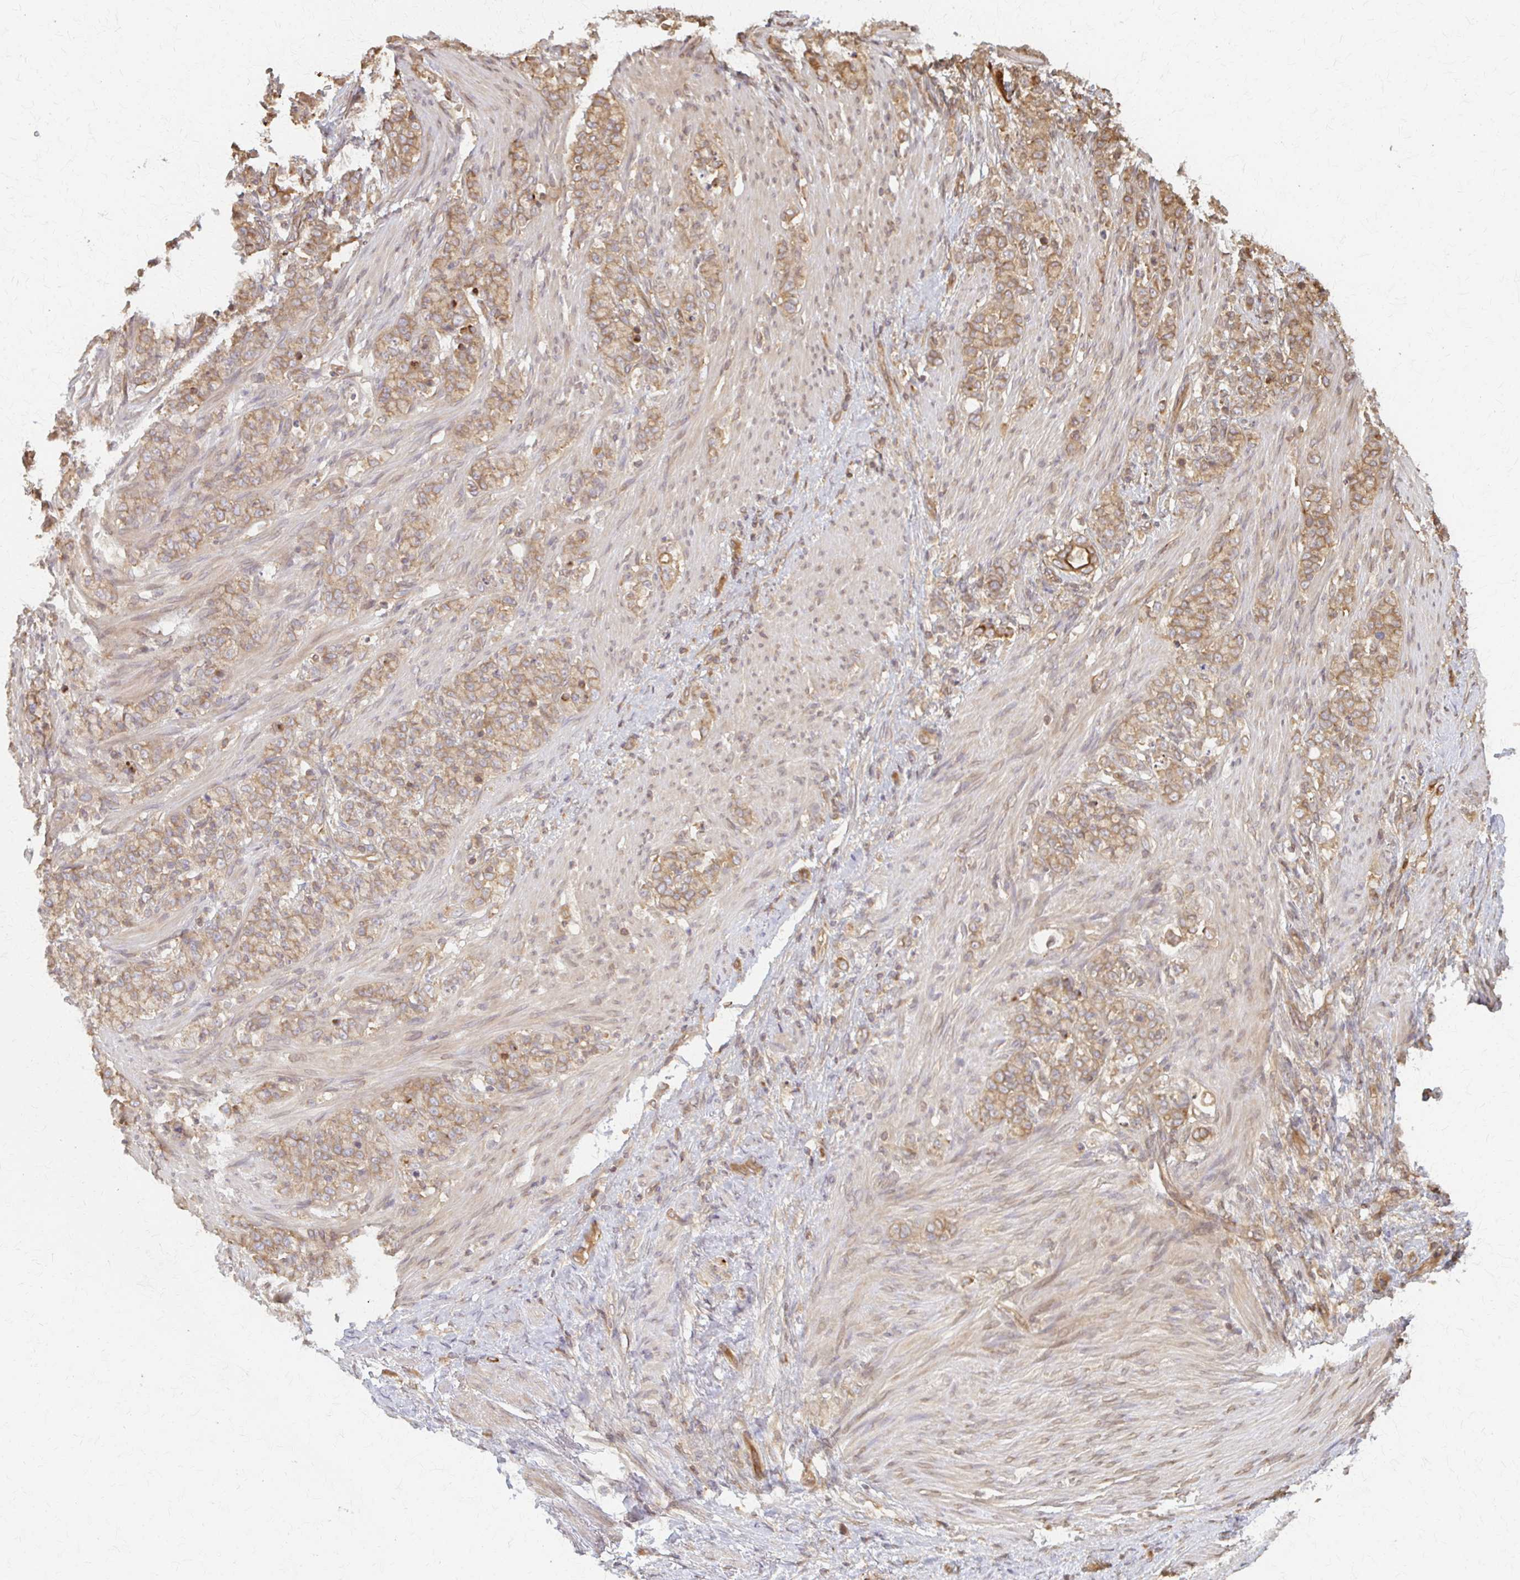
{"staining": {"intensity": "moderate", "quantity": ">75%", "location": "cytoplasmic/membranous"}, "tissue": "stomach cancer", "cell_type": "Tumor cells", "image_type": "cancer", "snomed": [{"axis": "morphology", "description": "Adenocarcinoma, NOS"}, {"axis": "topography", "description": "Stomach"}], "caption": "There is medium levels of moderate cytoplasmic/membranous staining in tumor cells of stomach cancer, as demonstrated by immunohistochemical staining (brown color).", "gene": "ARHGAP35", "patient": {"sex": "female", "age": 79}}